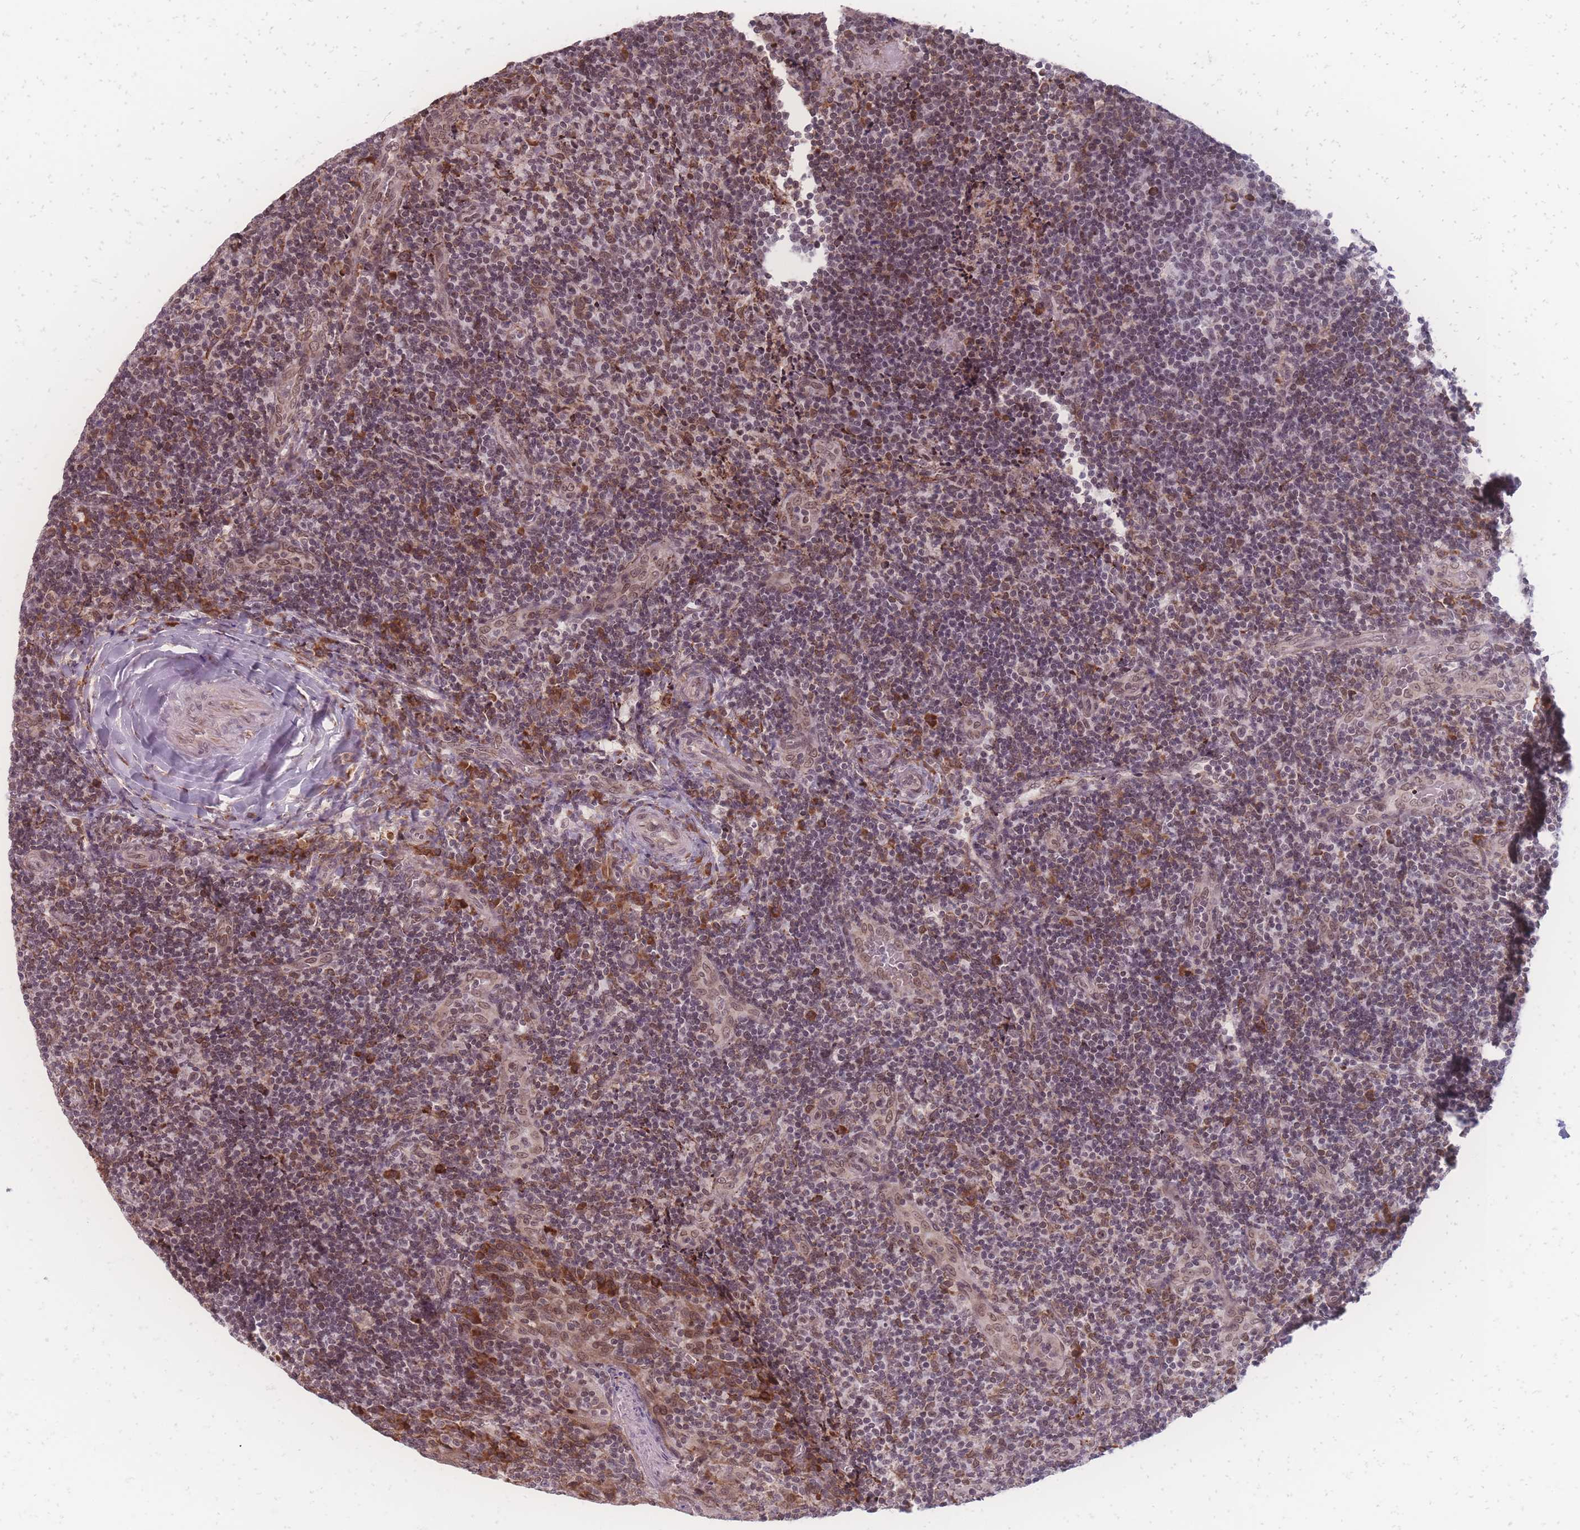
{"staining": {"intensity": "moderate", "quantity": "<25%", "location": "nuclear"}, "tissue": "tonsil", "cell_type": "Germinal center cells", "image_type": "normal", "snomed": [{"axis": "morphology", "description": "Normal tissue, NOS"}, {"axis": "topography", "description": "Tonsil"}], "caption": "This photomicrograph shows immunohistochemistry (IHC) staining of unremarkable human tonsil, with low moderate nuclear staining in approximately <25% of germinal center cells.", "gene": "ZC3H13", "patient": {"sex": "male", "age": 17}}